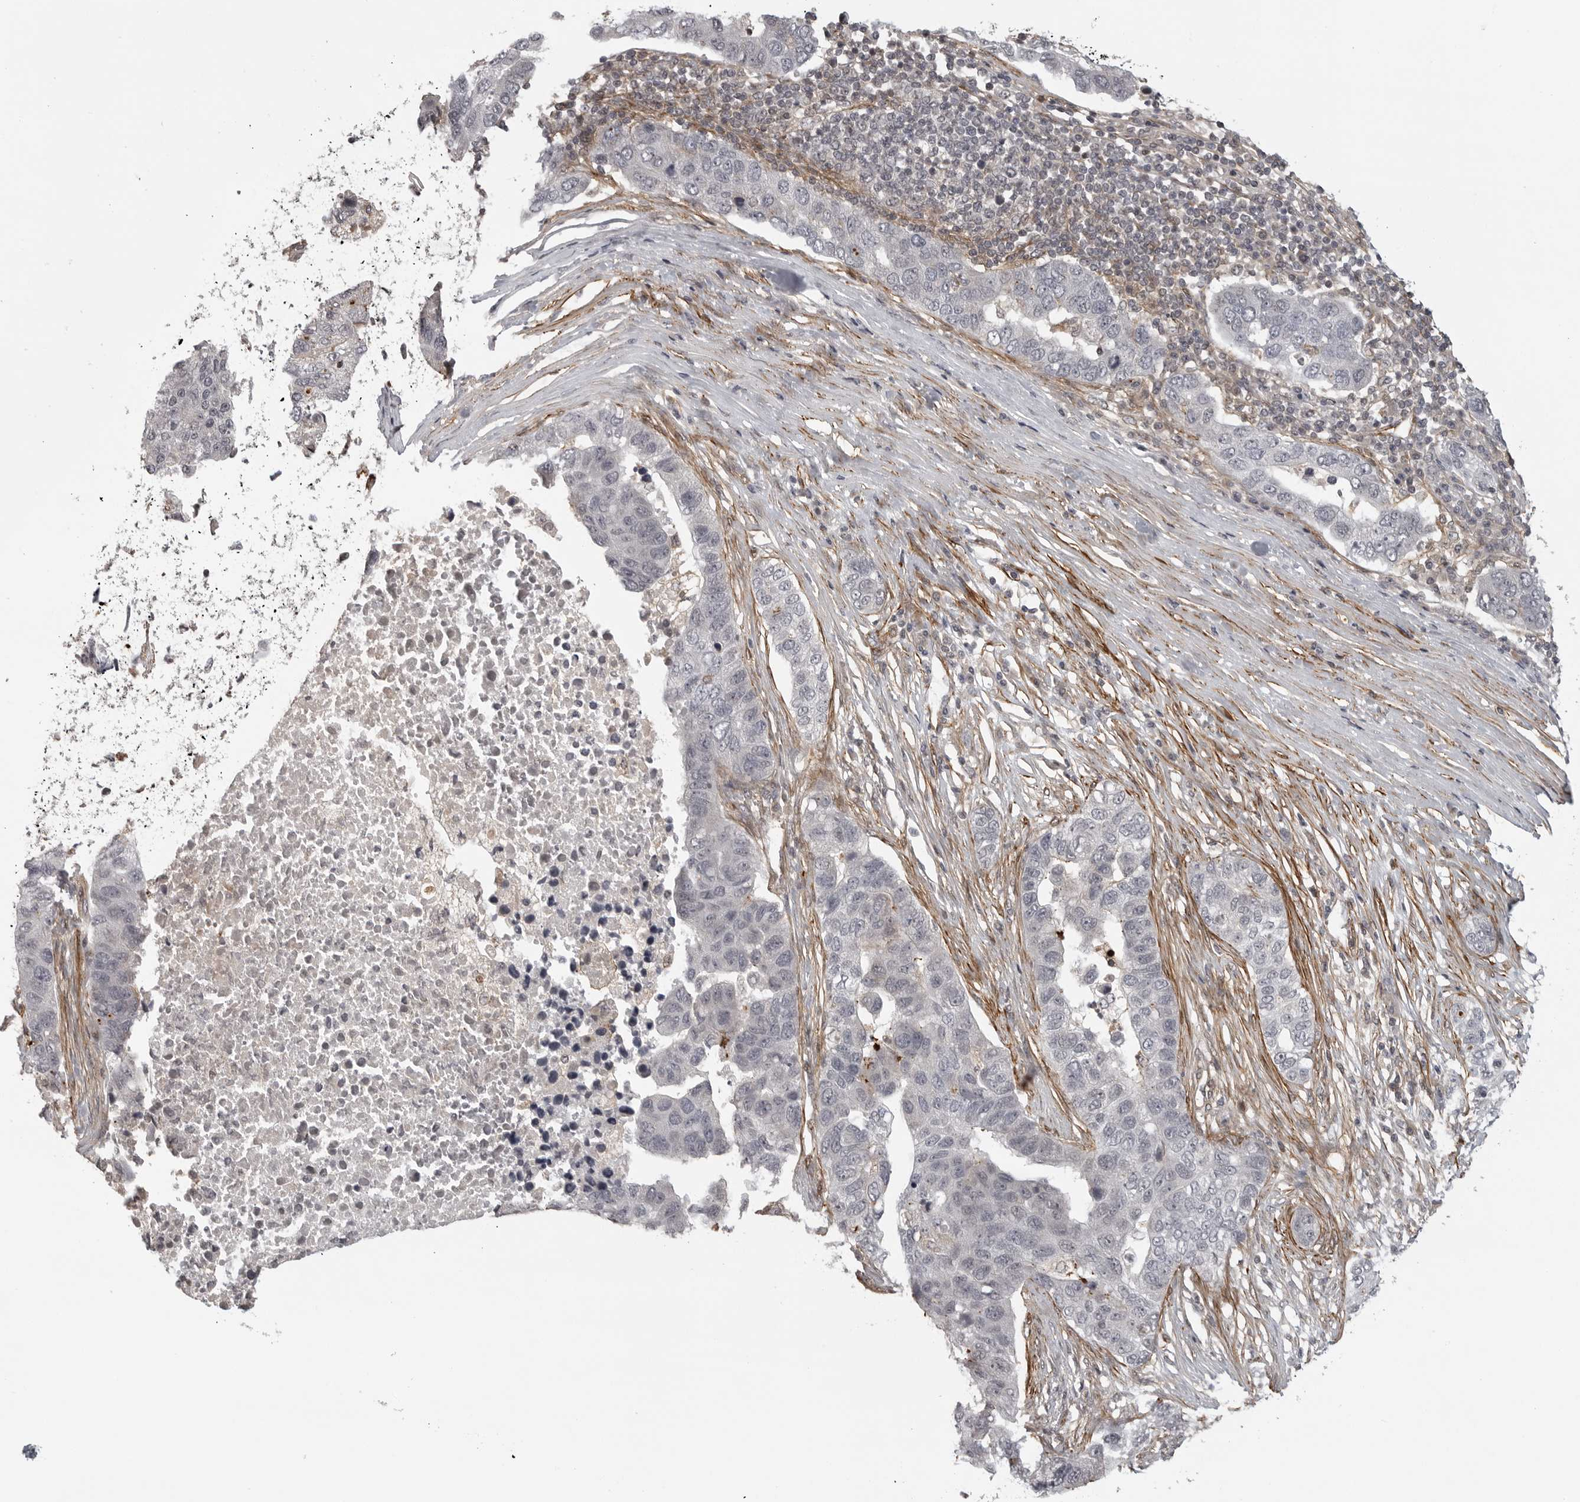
{"staining": {"intensity": "negative", "quantity": "none", "location": "none"}, "tissue": "pancreatic cancer", "cell_type": "Tumor cells", "image_type": "cancer", "snomed": [{"axis": "morphology", "description": "Adenocarcinoma, NOS"}, {"axis": "topography", "description": "Pancreas"}], "caption": "Protein analysis of pancreatic adenocarcinoma shows no significant staining in tumor cells. (Stains: DAB (3,3'-diaminobenzidine) immunohistochemistry (IHC) with hematoxylin counter stain, Microscopy: brightfield microscopy at high magnification).", "gene": "TUT4", "patient": {"sex": "female", "age": 61}}